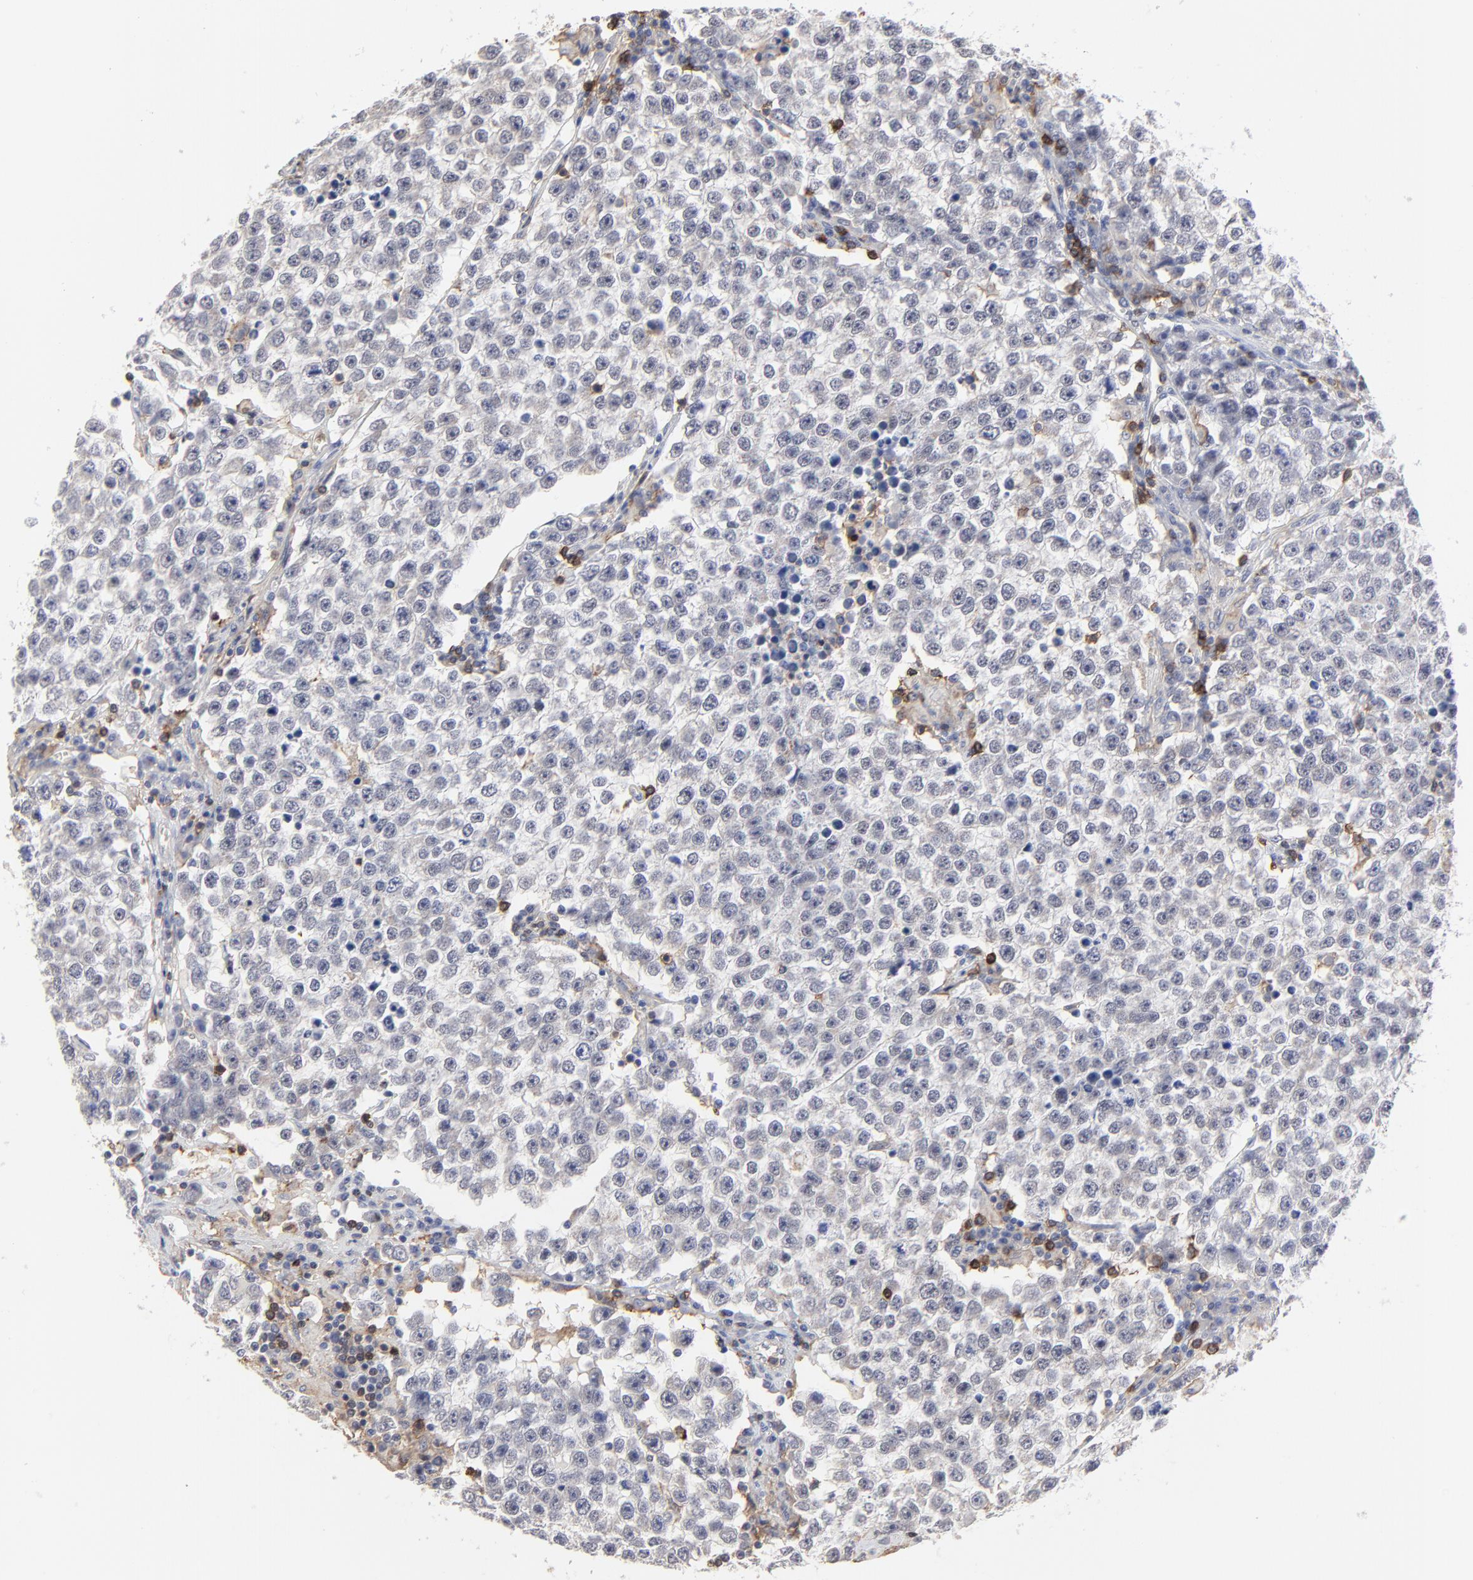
{"staining": {"intensity": "negative", "quantity": "none", "location": "none"}, "tissue": "testis cancer", "cell_type": "Tumor cells", "image_type": "cancer", "snomed": [{"axis": "morphology", "description": "Seminoma, NOS"}, {"axis": "topography", "description": "Testis"}], "caption": "Immunohistochemistry (IHC) photomicrograph of human seminoma (testis) stained for a protein (brown), which reveals no staining in tumor cells. The staining is performed using DAB (3,3'-diaminobenzidine) brown chromogen with nuclei counter-stained in using hematoxylin.", "gene": "SLC6A14", "patient": {"sex": "male", "age": 36}}